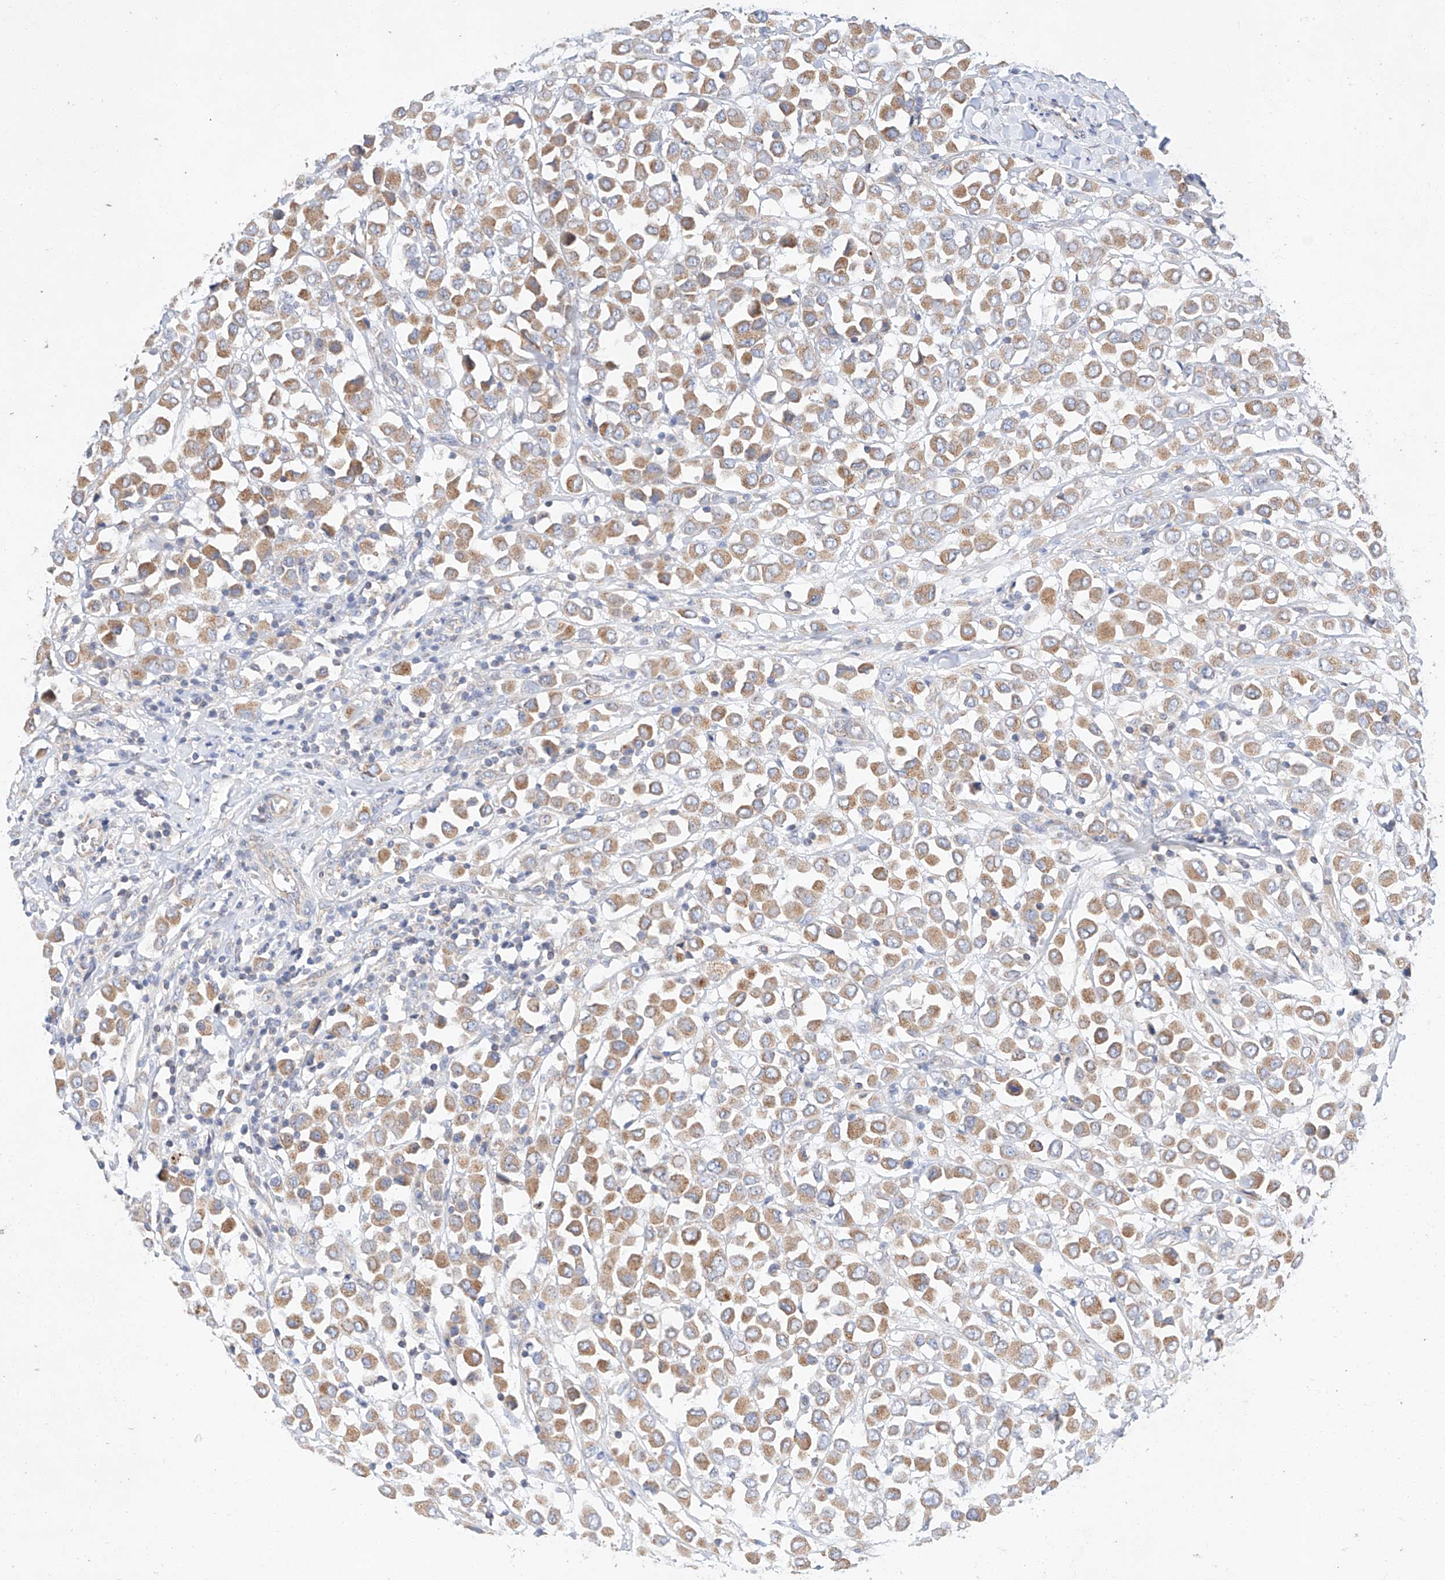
{"staining": {"intensity": "moderate", "quantity": ">75%", "location": "cytoplasmic/membranous"}, "tissue": "breast cancer", "cell_type": "Tumor cells", "image_type": "cancer", "snomed": [{"axis": "morphology", "description": "Duct carcinoma"}, {"axis": "topography", "description": "Breast"}], "caption": "DAB (3,3'-diaminobenzidine) immunohistochemical staining of human breast cancer displays moderate cytoplasmic/membranous protein expression in about >75% of tumor cells.", "gene": "C6orf118", "patient": {"sex": "female", "age": 61}}